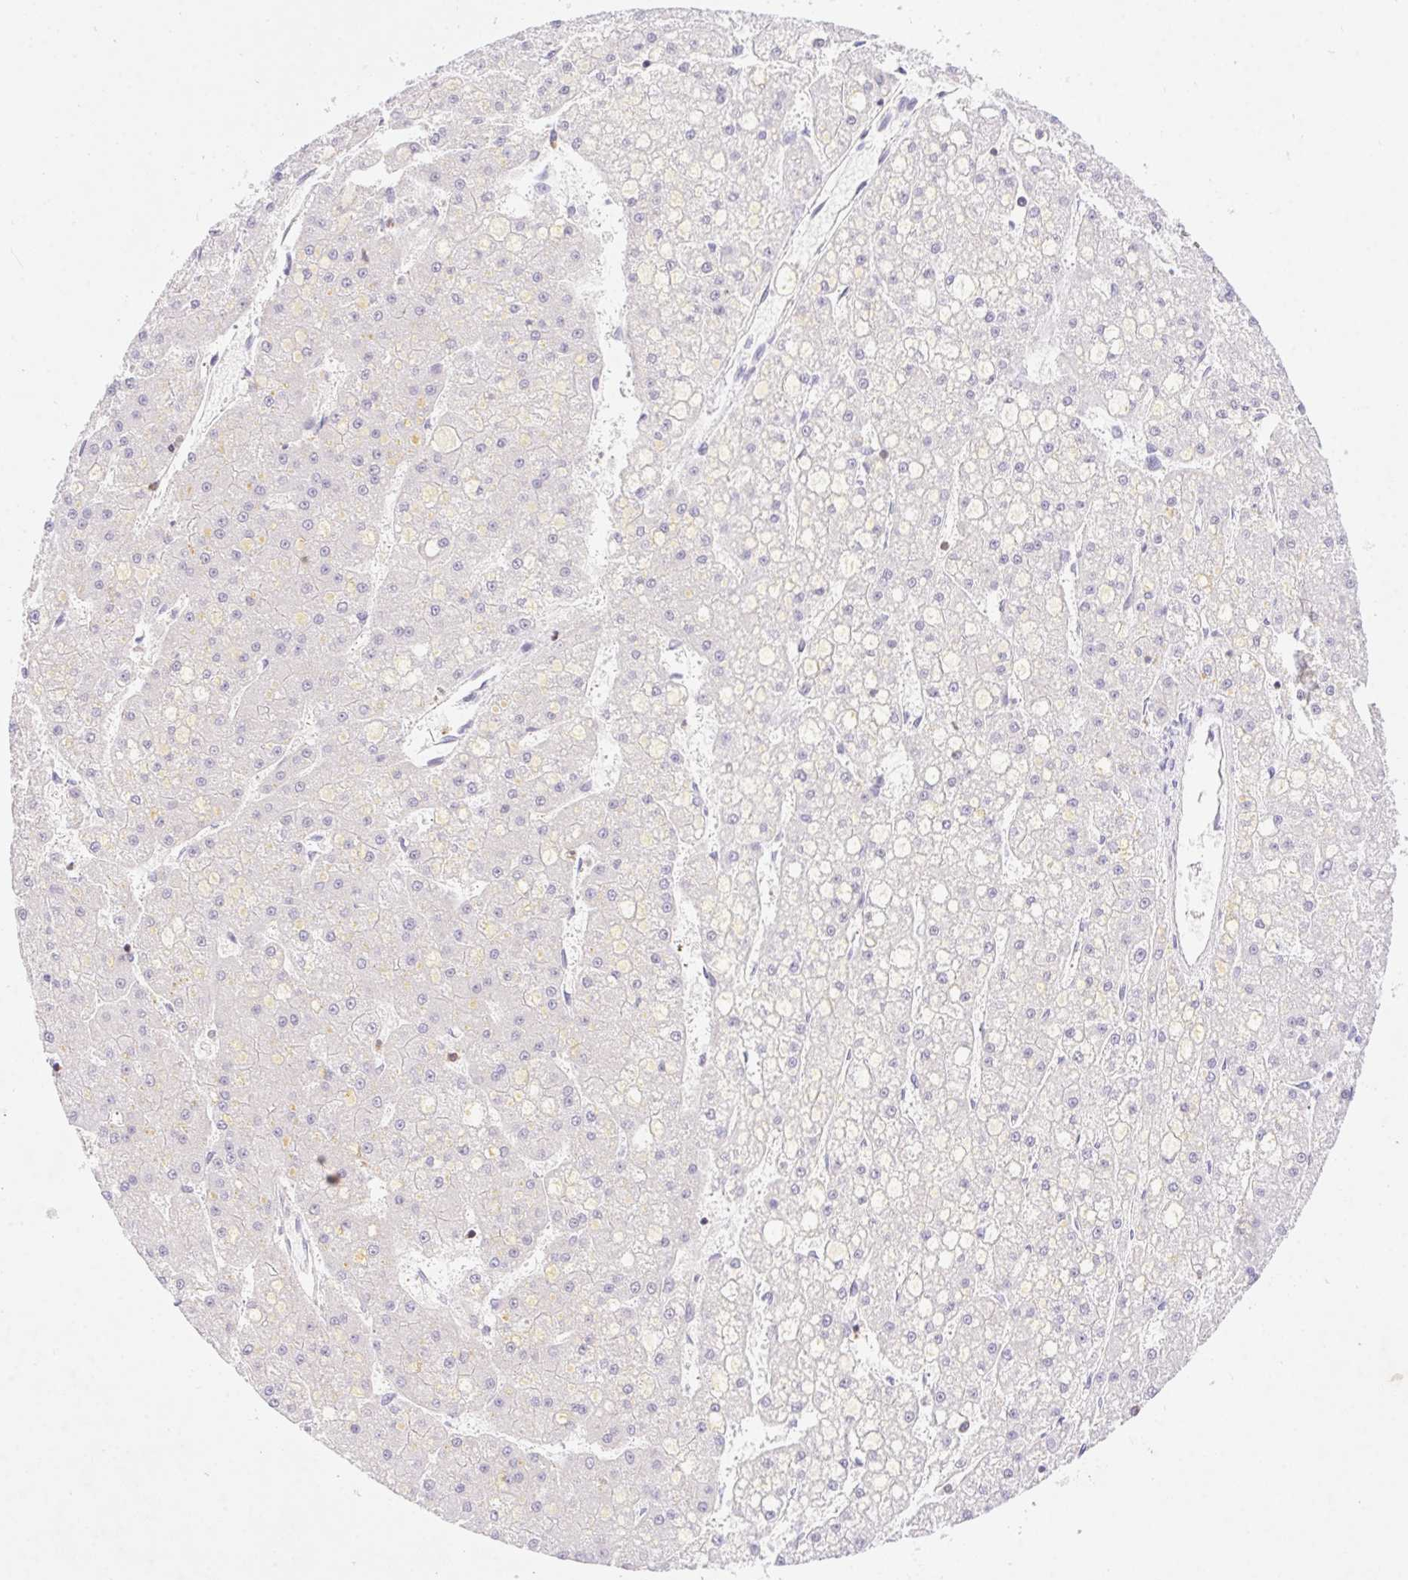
{"staining": {"intensity": "negative", "quantity": "none", "location": "none"}, "tissue": "liver cancer", "cell_type": "Tumor cells", "image_type": "cancer", "snomed": [{"axis": "morphology", "description": "Carcinoma, Hepatocellular, NOS"}, {"axis": "topography", "description": "Liver"}], "caption": "Tumor cells show no significant protein expression in liver hepatocellular carcinoma.", "gene": "APBB1IP", "patient": {"sex": "male", "age": 67}}